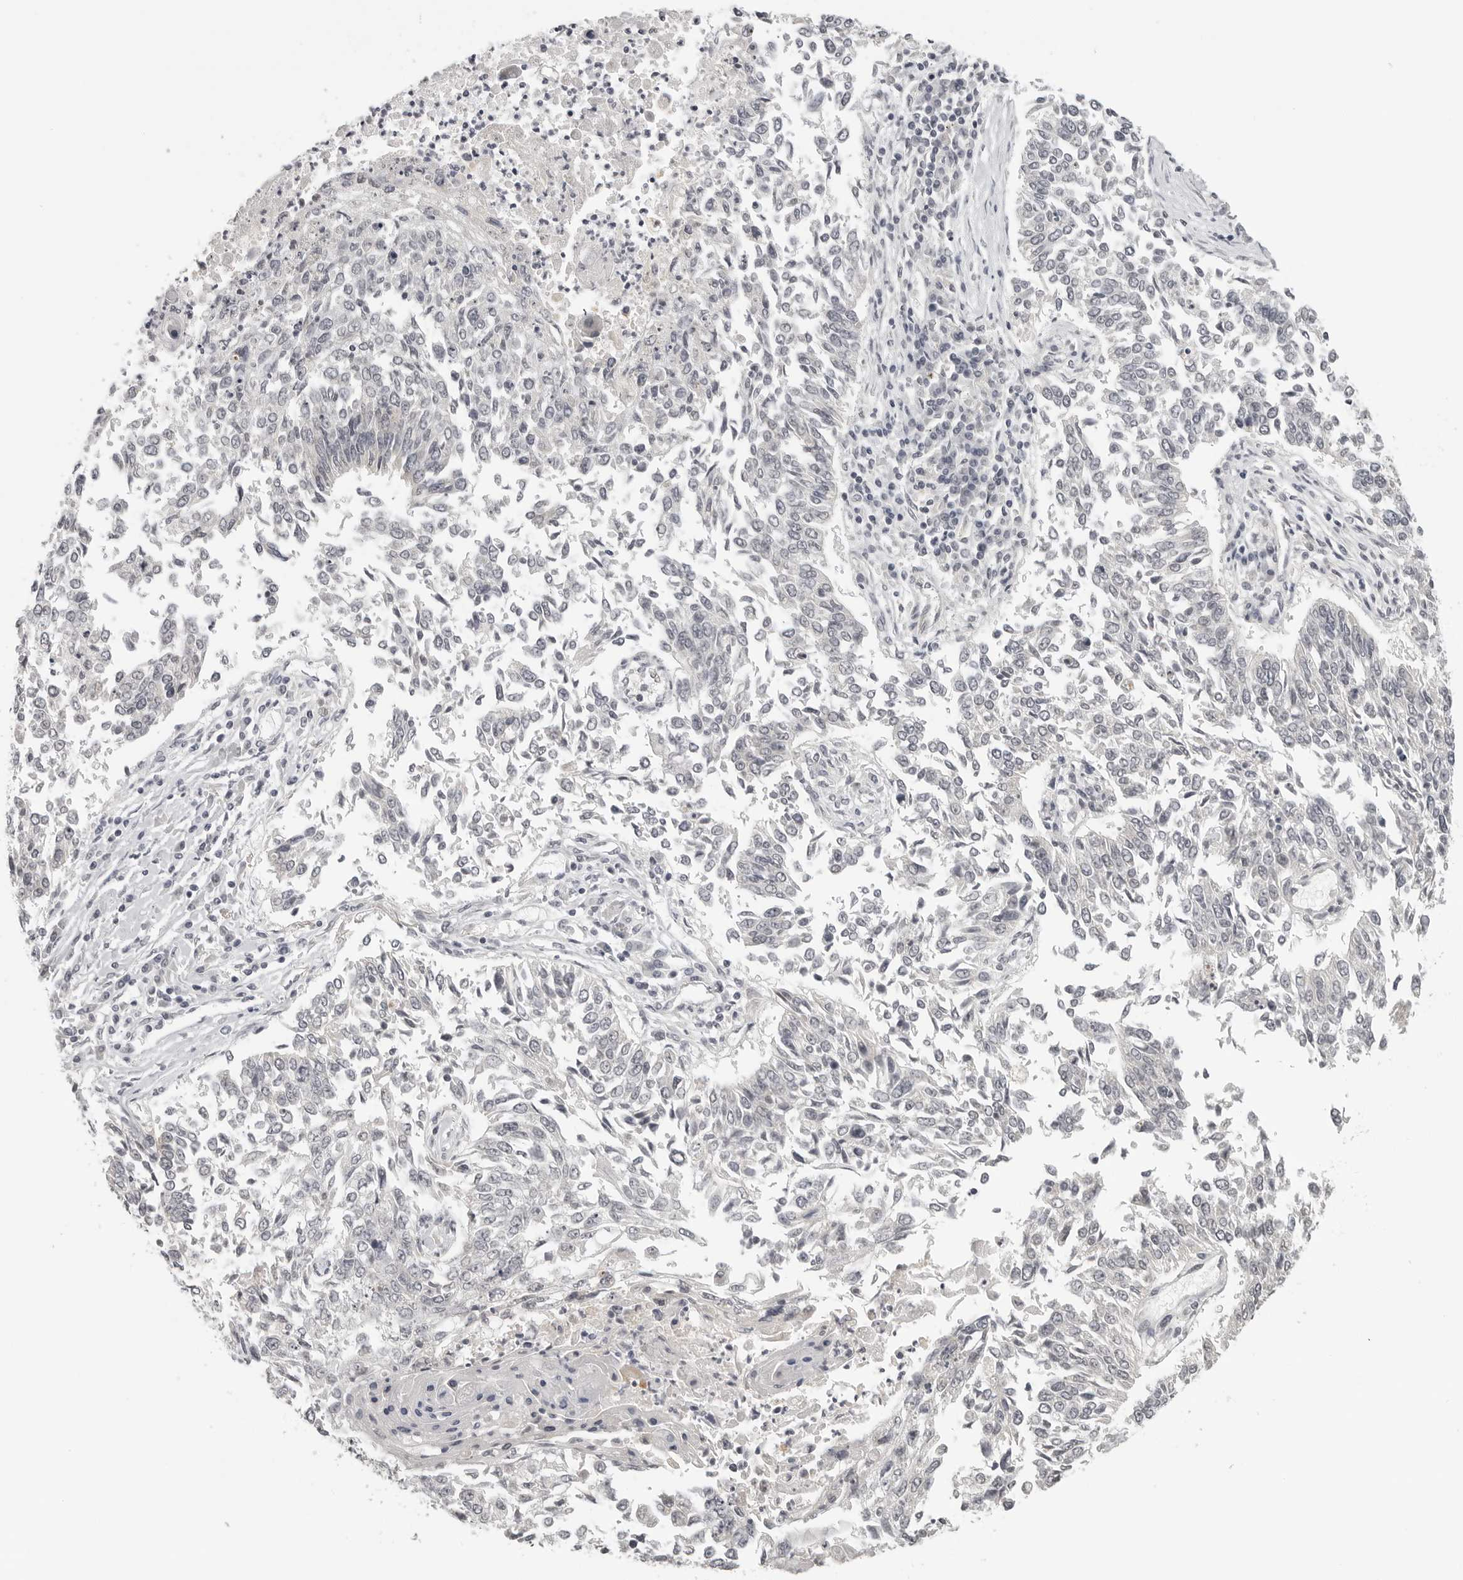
{"staining": {"intensity": "negative", "quantity": "none", "location": "none"}, "tissue": "lung cancer", "cell_type": "Tumor cells", "image_type": "cancer", "snomed": [{"axis": "morphology", "description": "Normal tissue, NOS"}, {"axis": "morphology", "description": "Squamous cell carcinoma, NOS"}, {"axis": "topography", "description": "Cartilage tissue"}, {"axis": "topography", "description": "Bronchus"}, {"axis": "topography", "description": "Lung"}, {"axis": "topography", "description": "Peripheral nerve tissue"}], "caption": "Lung cancer was stained to show a protein in brown. There is no significant staining in tumor cells.", "gene": "TUT4", "patient": {"sex": "female", "age": 49}}